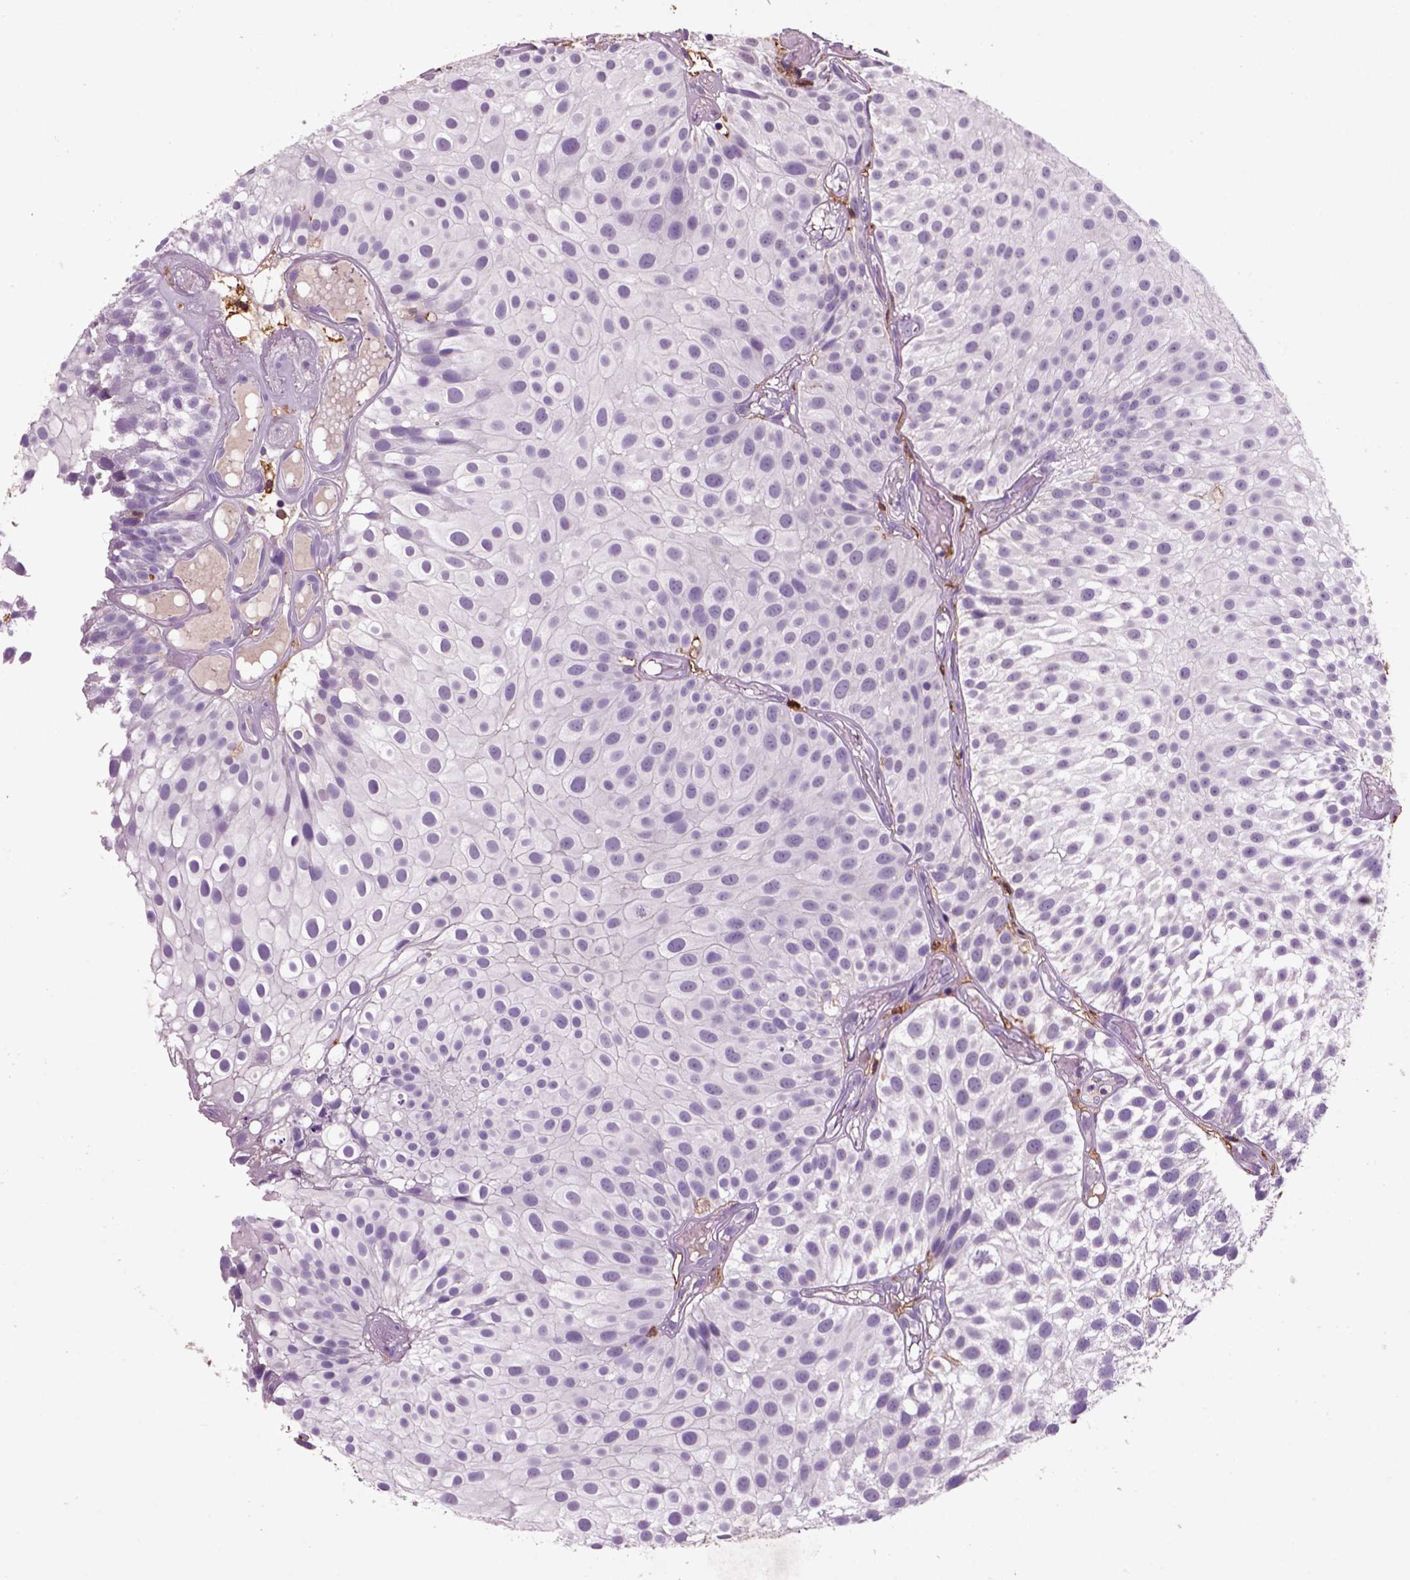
{"staining": {"intensity": "negative", "quantity": "none", "location": "none"}, "tissue": "urothelial cancer", "cell_type": "Tumor cells", "image_type": "cancer", "snomed": [{"axis": "morphology", "description": "Urothelial carcinoma, Low grade"}, {"axis": "topography", "description": "Urinary bladder"}], "caption": "A high-resolution photomicrograph shows IHC staining of urothelial carcinoma (low-grade), which reveals no significant positivity in tumor cells.", "gene": "CD14", "patient": {"sex": "male", "age": 79}}